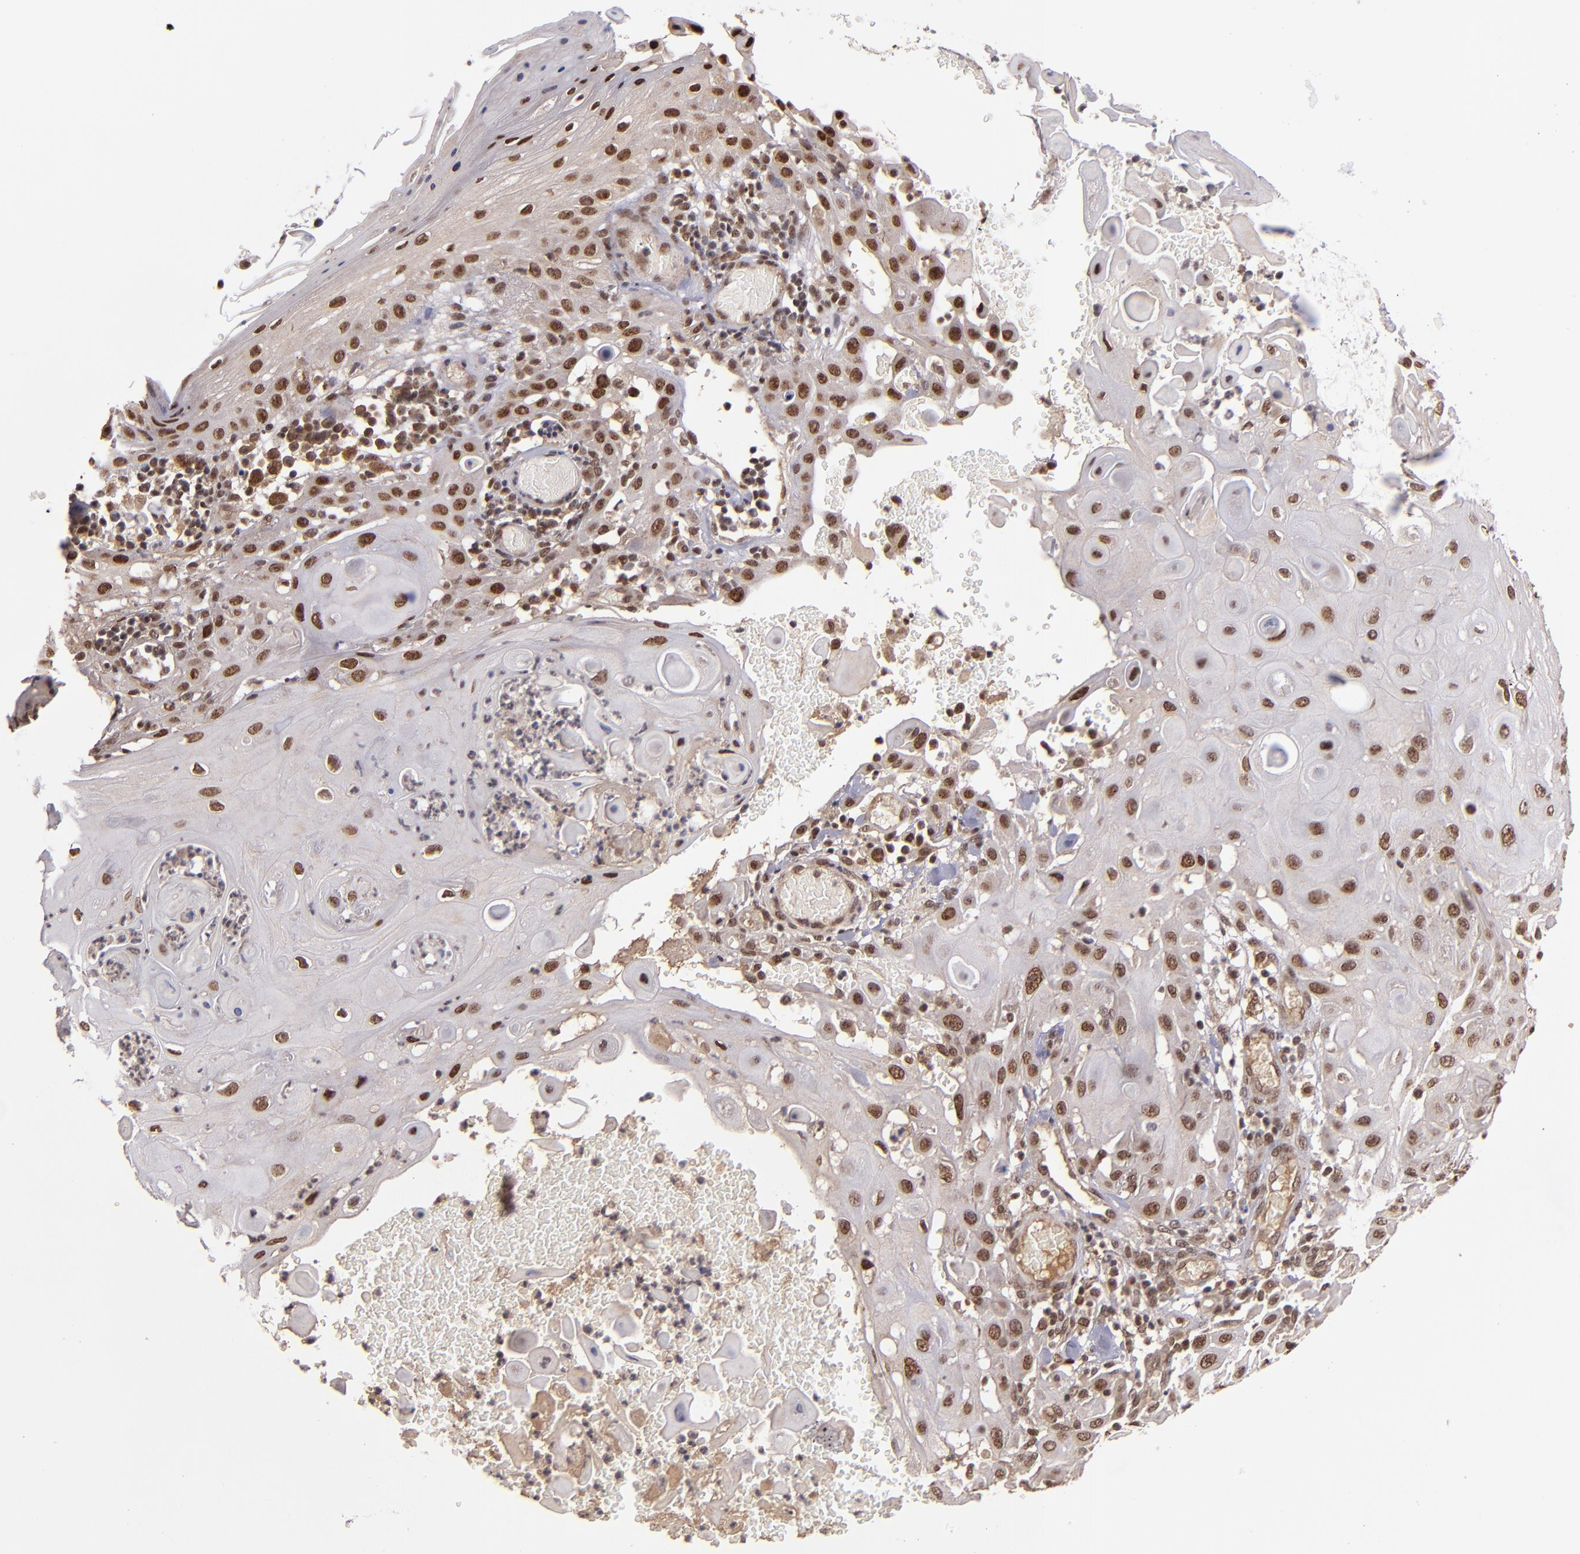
{"staining": {"intensity": "strong", "quantity": ">75%", "location": "nuclear"}, "tissue": "skin cancer", "cell_type": "Tumor cells", "image_type": "cancer", "snomed": [{"axis": "morphology", "description": "Squamous cell carcinoma, NOS"}, {"axis": "topography", "description": "Skin"}], "caption": "Immunohistochemical staining of human skin cancer exhibits strong nuclear protein positivity in about >75% of tumor cells.", "gene": "ABHD12B", "patient": {"sex": "male", "age": 24}}